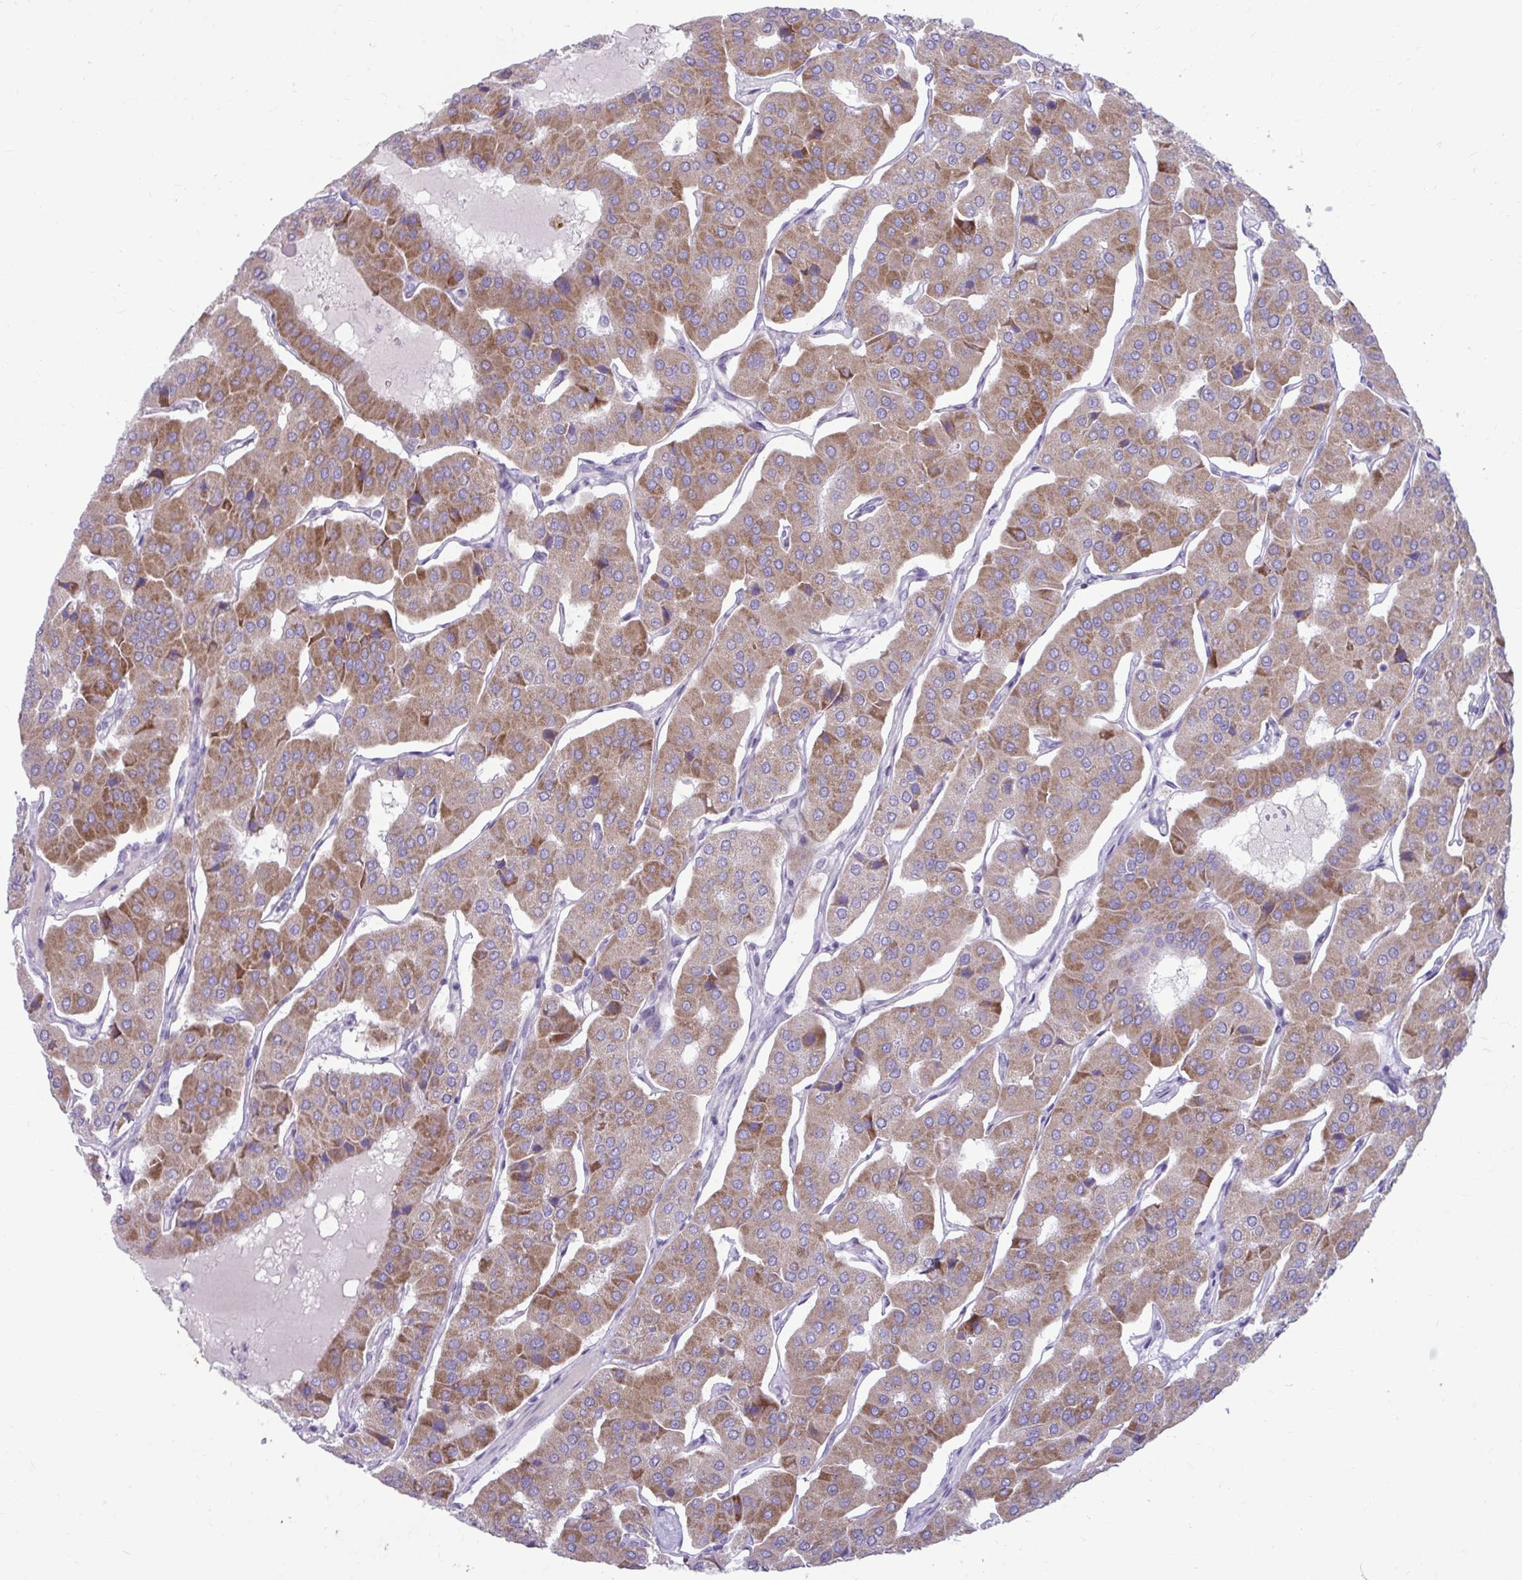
{"staining": {"intensity": "moderate", "quantity": ">75%", "location": "cytoplasmic/membranous"}, "tissue": "parathyroid gland", "cell_type": "Glandular cells", "image_type": "normal", "snomed": [{"axis": "morphology", "description": "Normal tissue, NOS"}, {"axis": "morphology", "description": "Adenoma, NOS"}, {"axis": "topography", "description": "Parathyroid gland"}], "caption": "Glandular cells demonstrate moderate cytoplasmic/membranous expression in about >75% of cells in unremarkable parathyroid gland. (Brightfield microscopy of DAB IHC at high magnification).", "gene": "MSMO1", "patient": {"sex": "female", "age": 86}}